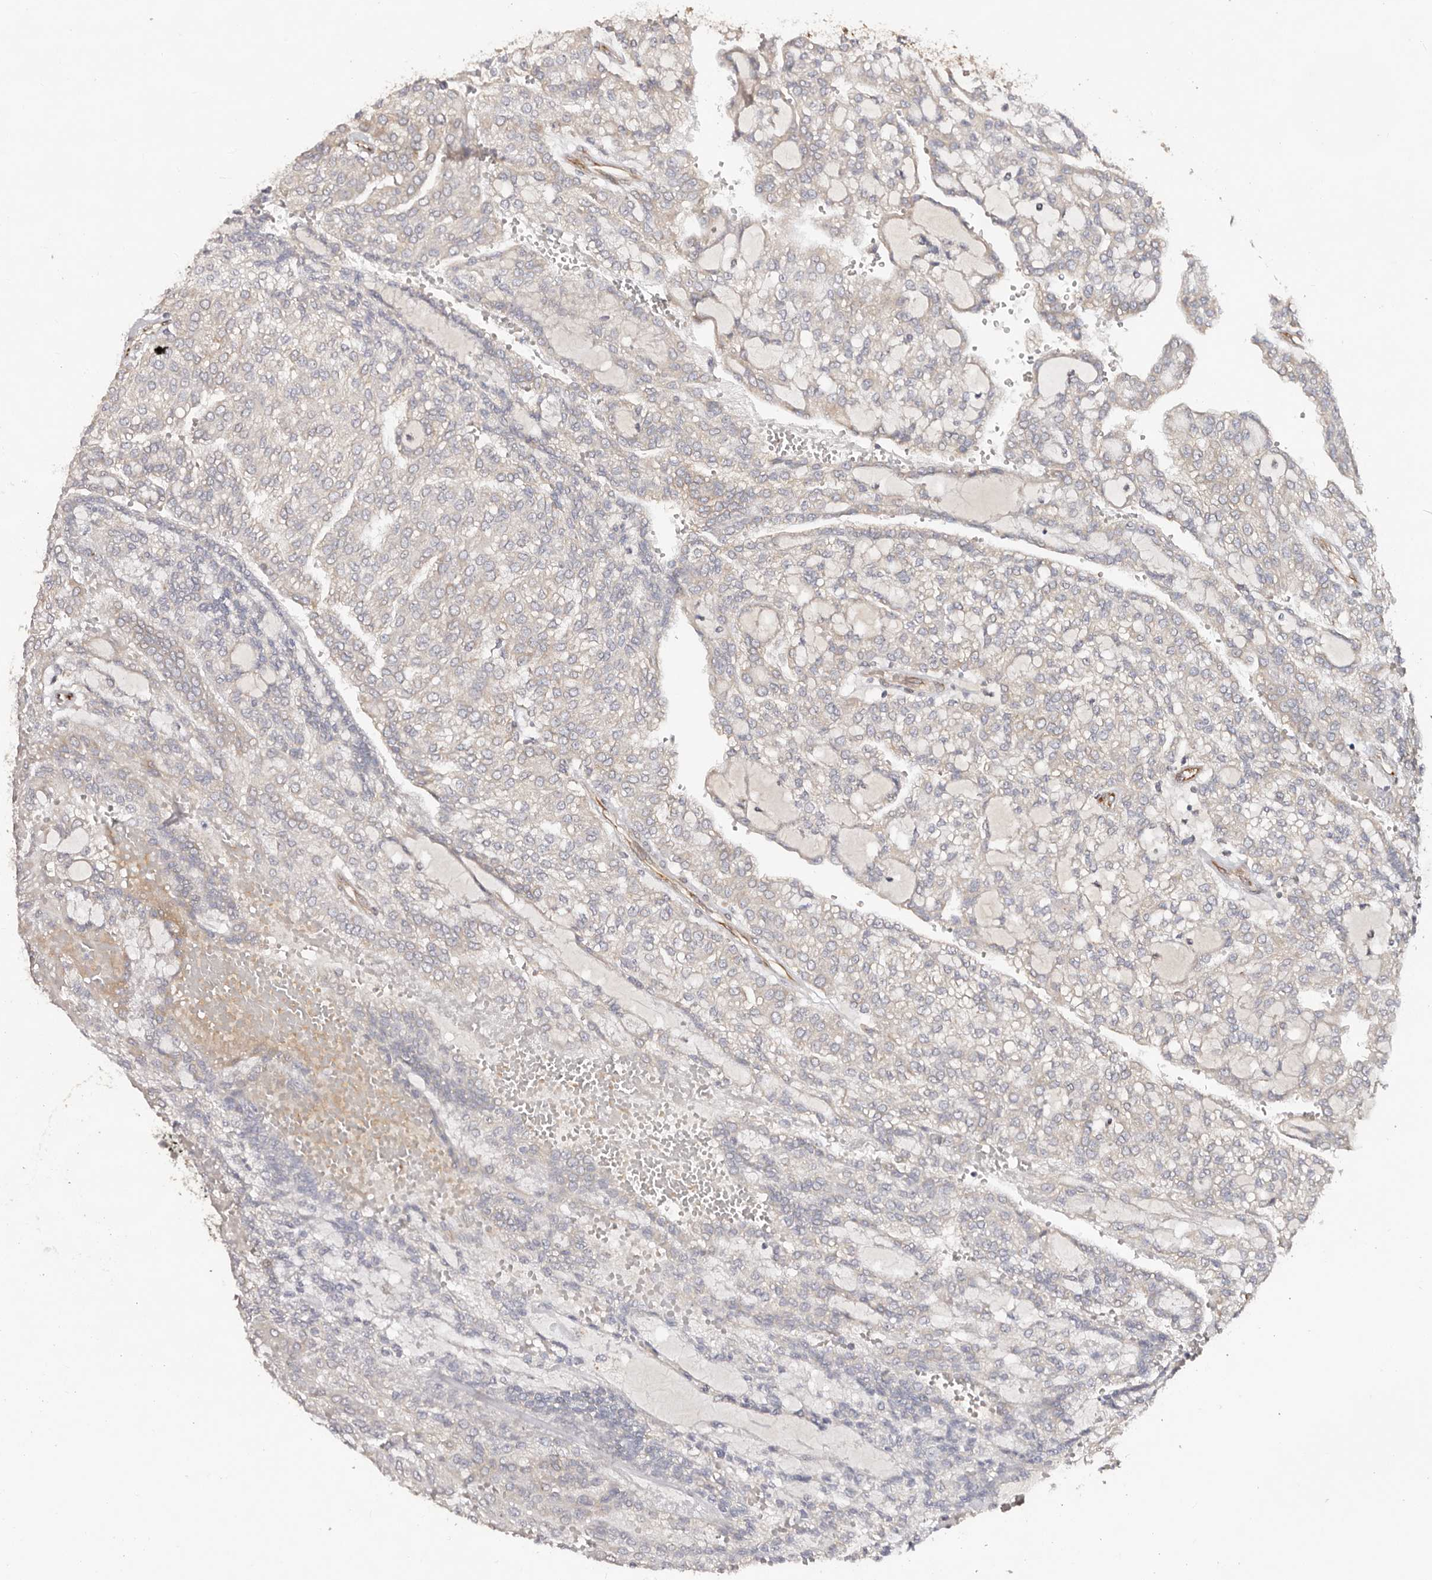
{"staining": {"intensity": "weak", "quantity": "<25%", "location": "cytoplasmic/membranous"}, "tissue": "renal cancer", "cell_type": "Tumor cells", "image_type": "cancer", "snomed": [{"axis": "morphology", "description": "Adenocarcinoma, NOS"}, {"axis": "topography", "description": "Kidney"}], "caption": "Histopathology image shows no significant protein staining in tumor cells of renal cancer. The staining is performed using DAB brown chromogen with nuclei counter-stained in using hematoxylin.", "gene": "SERPINH1", "patient": {"sex": "male", "age": 63}}